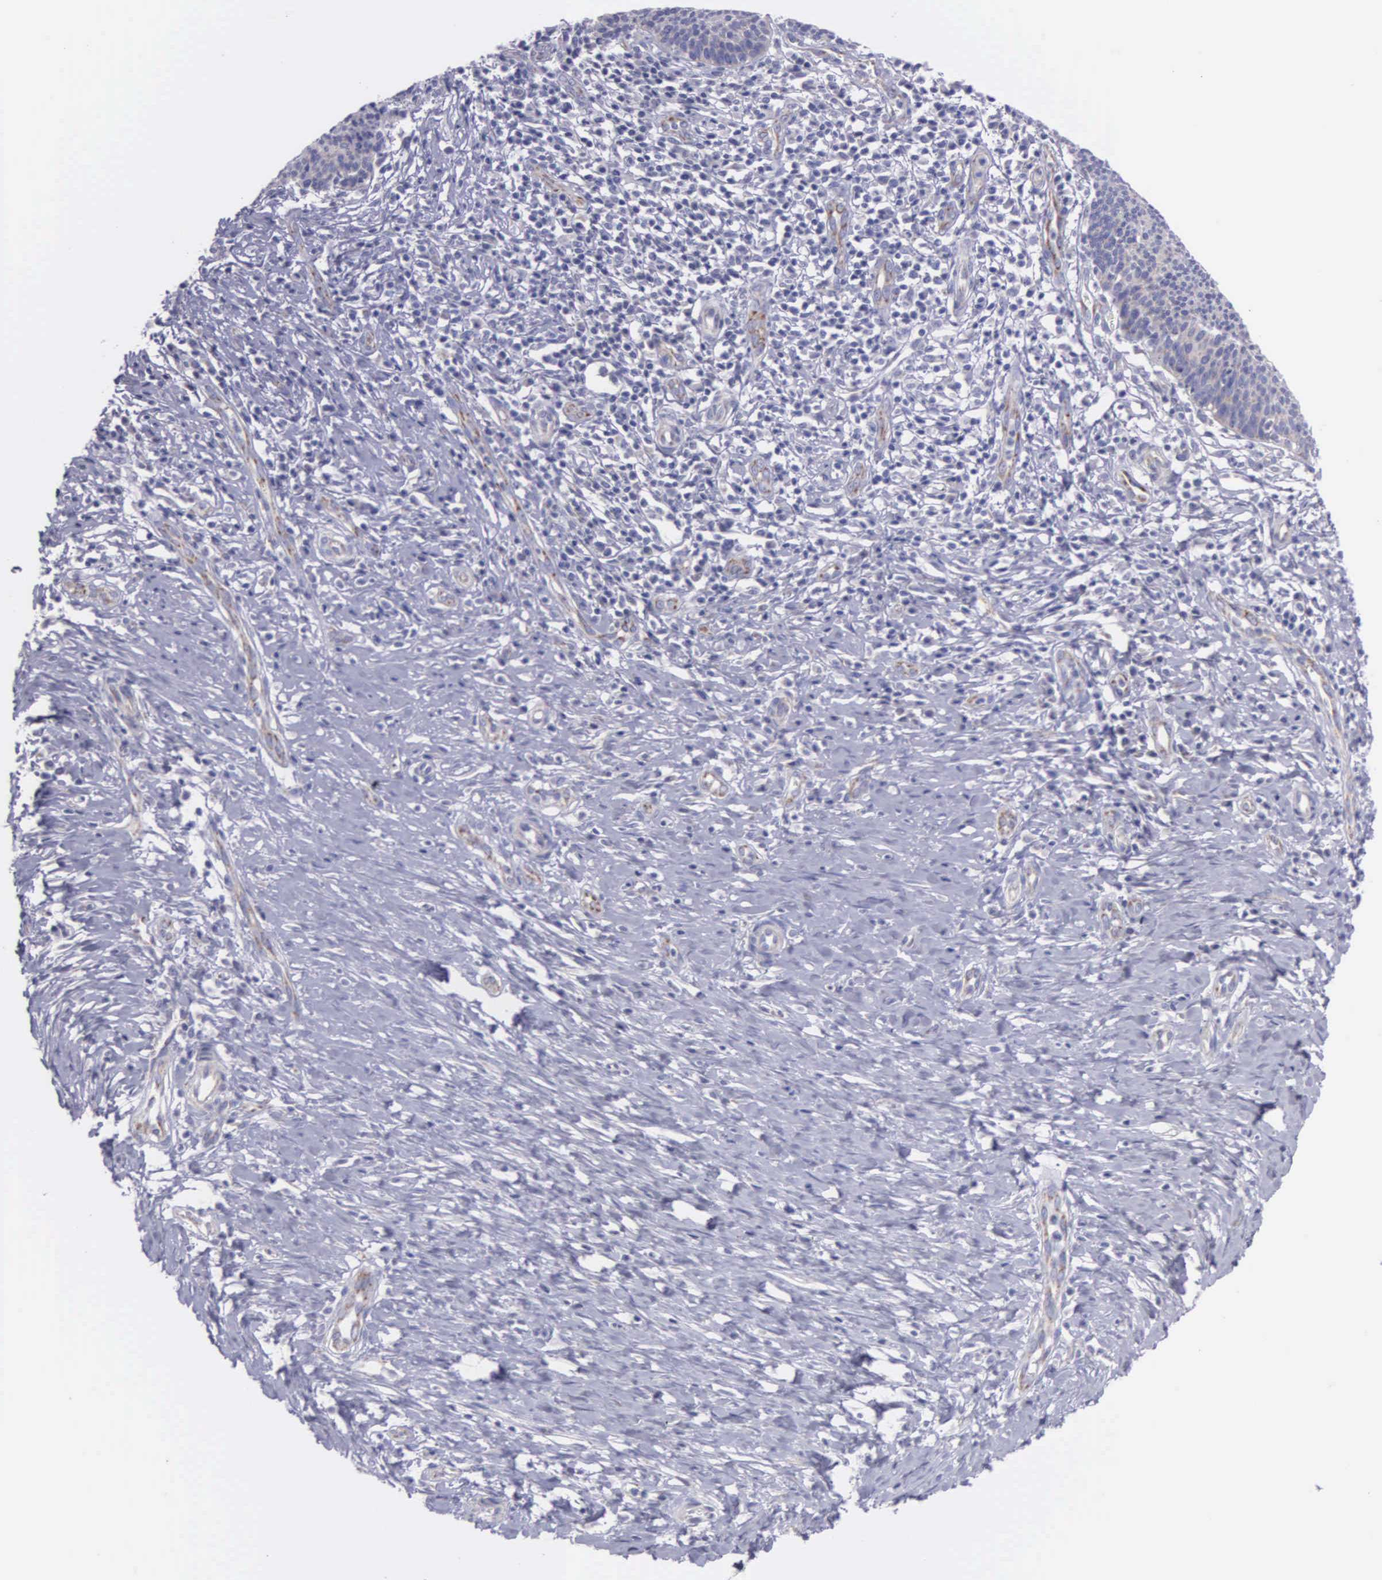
{"staining": {"intensity": "weak", "quantity": "<25%", "location": "cytoplasmic/membranous"}, "tissue": "cervical cancer", "cell_type": "Tumor cells", "image_type": "cancer", "snomed": [{"axis": "morphology", "description": "Squamous cell carcinoma, NOS"}, {"axis": "topography", "description": "Cervix"}], "caption": "There is no significant staining in tumor cells of cervical cancer (squamous cell carcinoma).", "gene": "SYNJ2BP", "patient": {"sex": "female", "age": 41}}